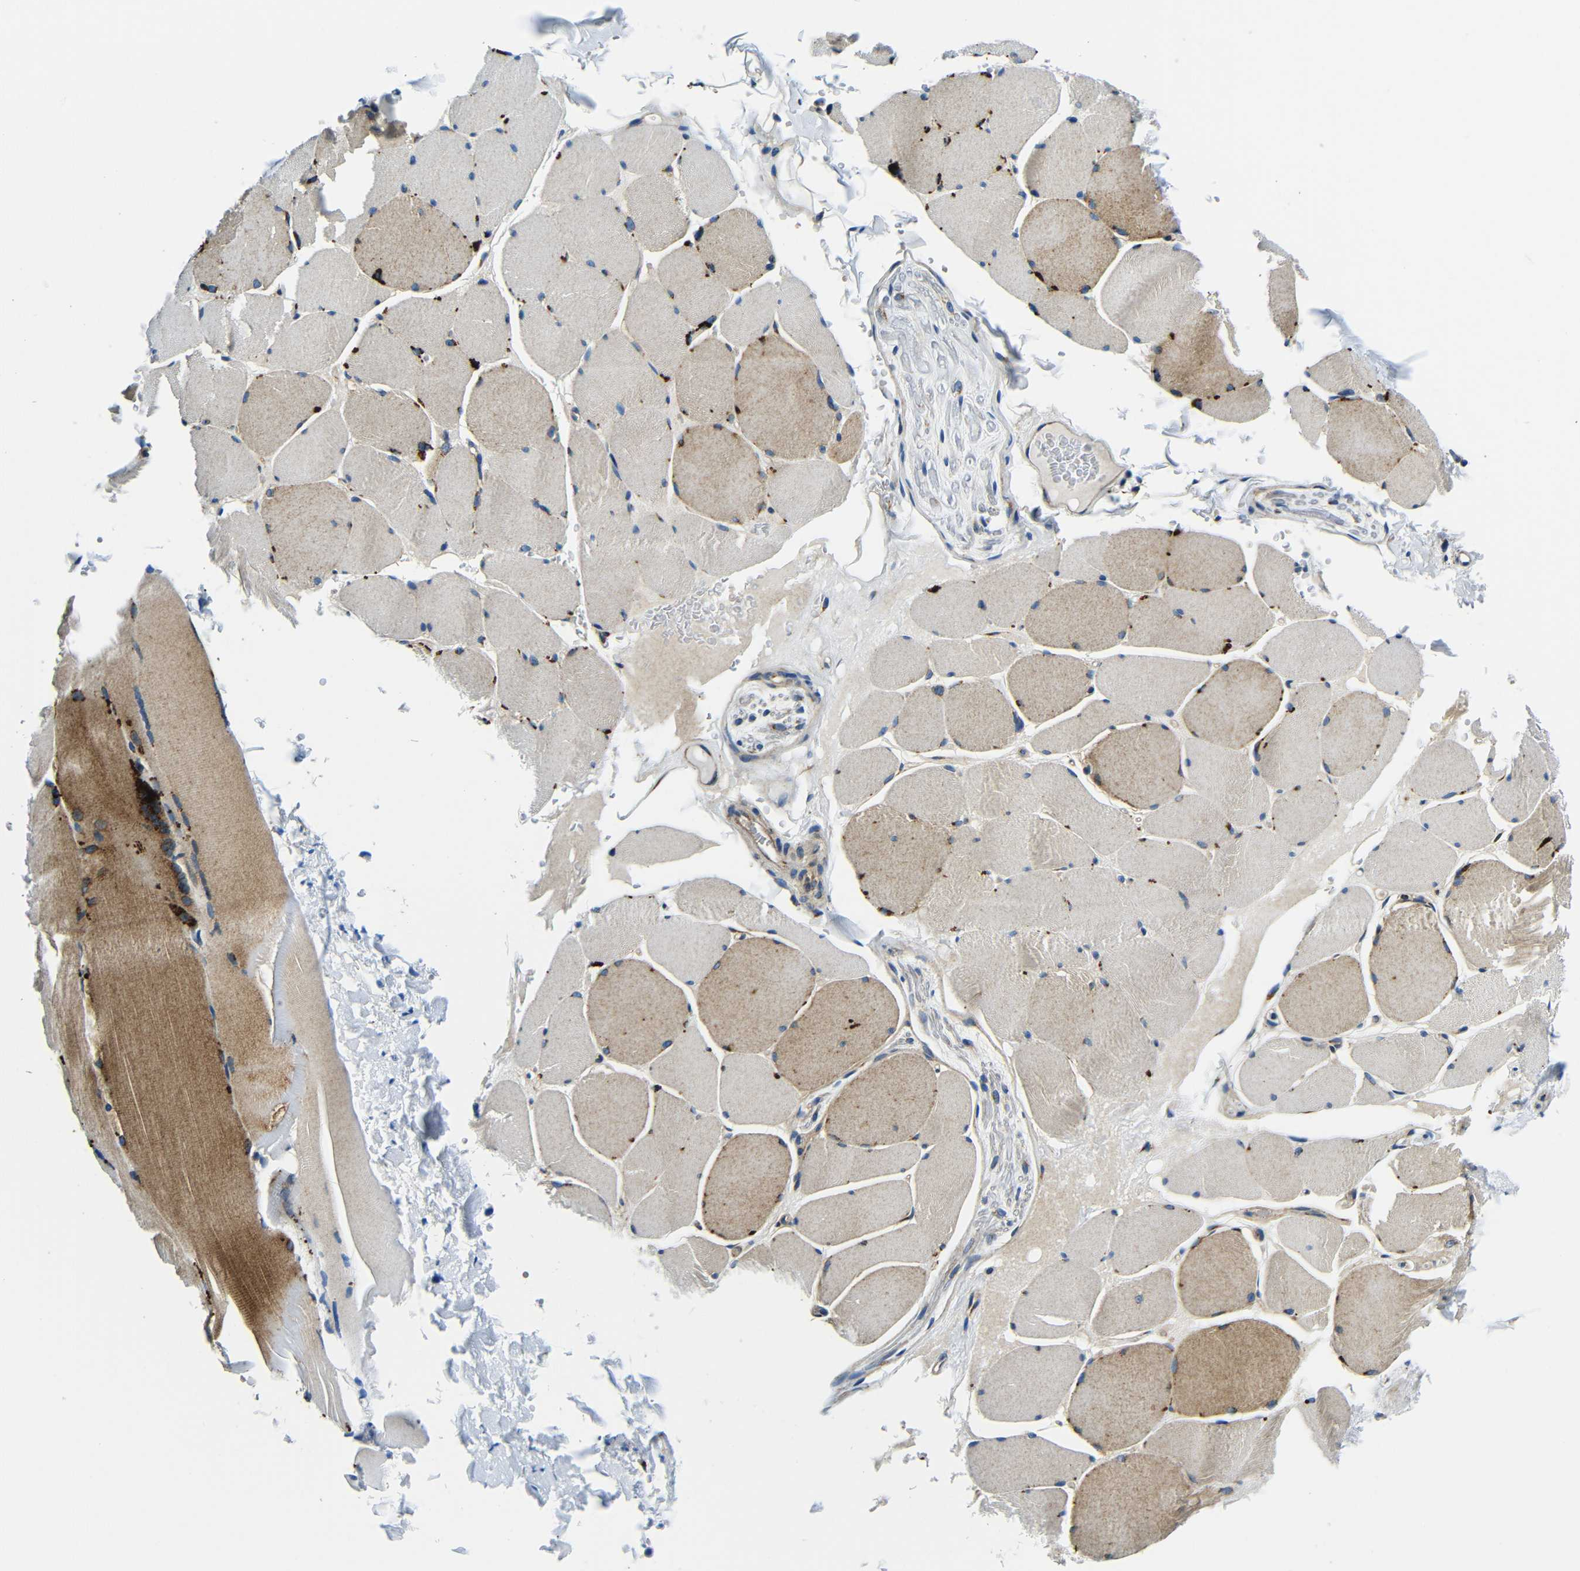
{"staining": {"intensity": "moderate", "quantity": ">75%", "location": "cytoplasmic/membranous"}, "tissue": "skeletal muscle", "cell_type": "Myocytes", "image_type": "normal", "snomed": [{"axis": "morphology", "description": "Normal tissue, NOS"}, {"axis": "topography", "description": "Skin"}, {"axis": "topography", "description": "Skeletal muscle"}], "caption": "A brown stain shows moderate cytoplasmic/membranous positivity of a protein in myocytes of benign human skeletal muscle.", "gene": "USO1", "patient": {"sex": "male", "age": 83}}